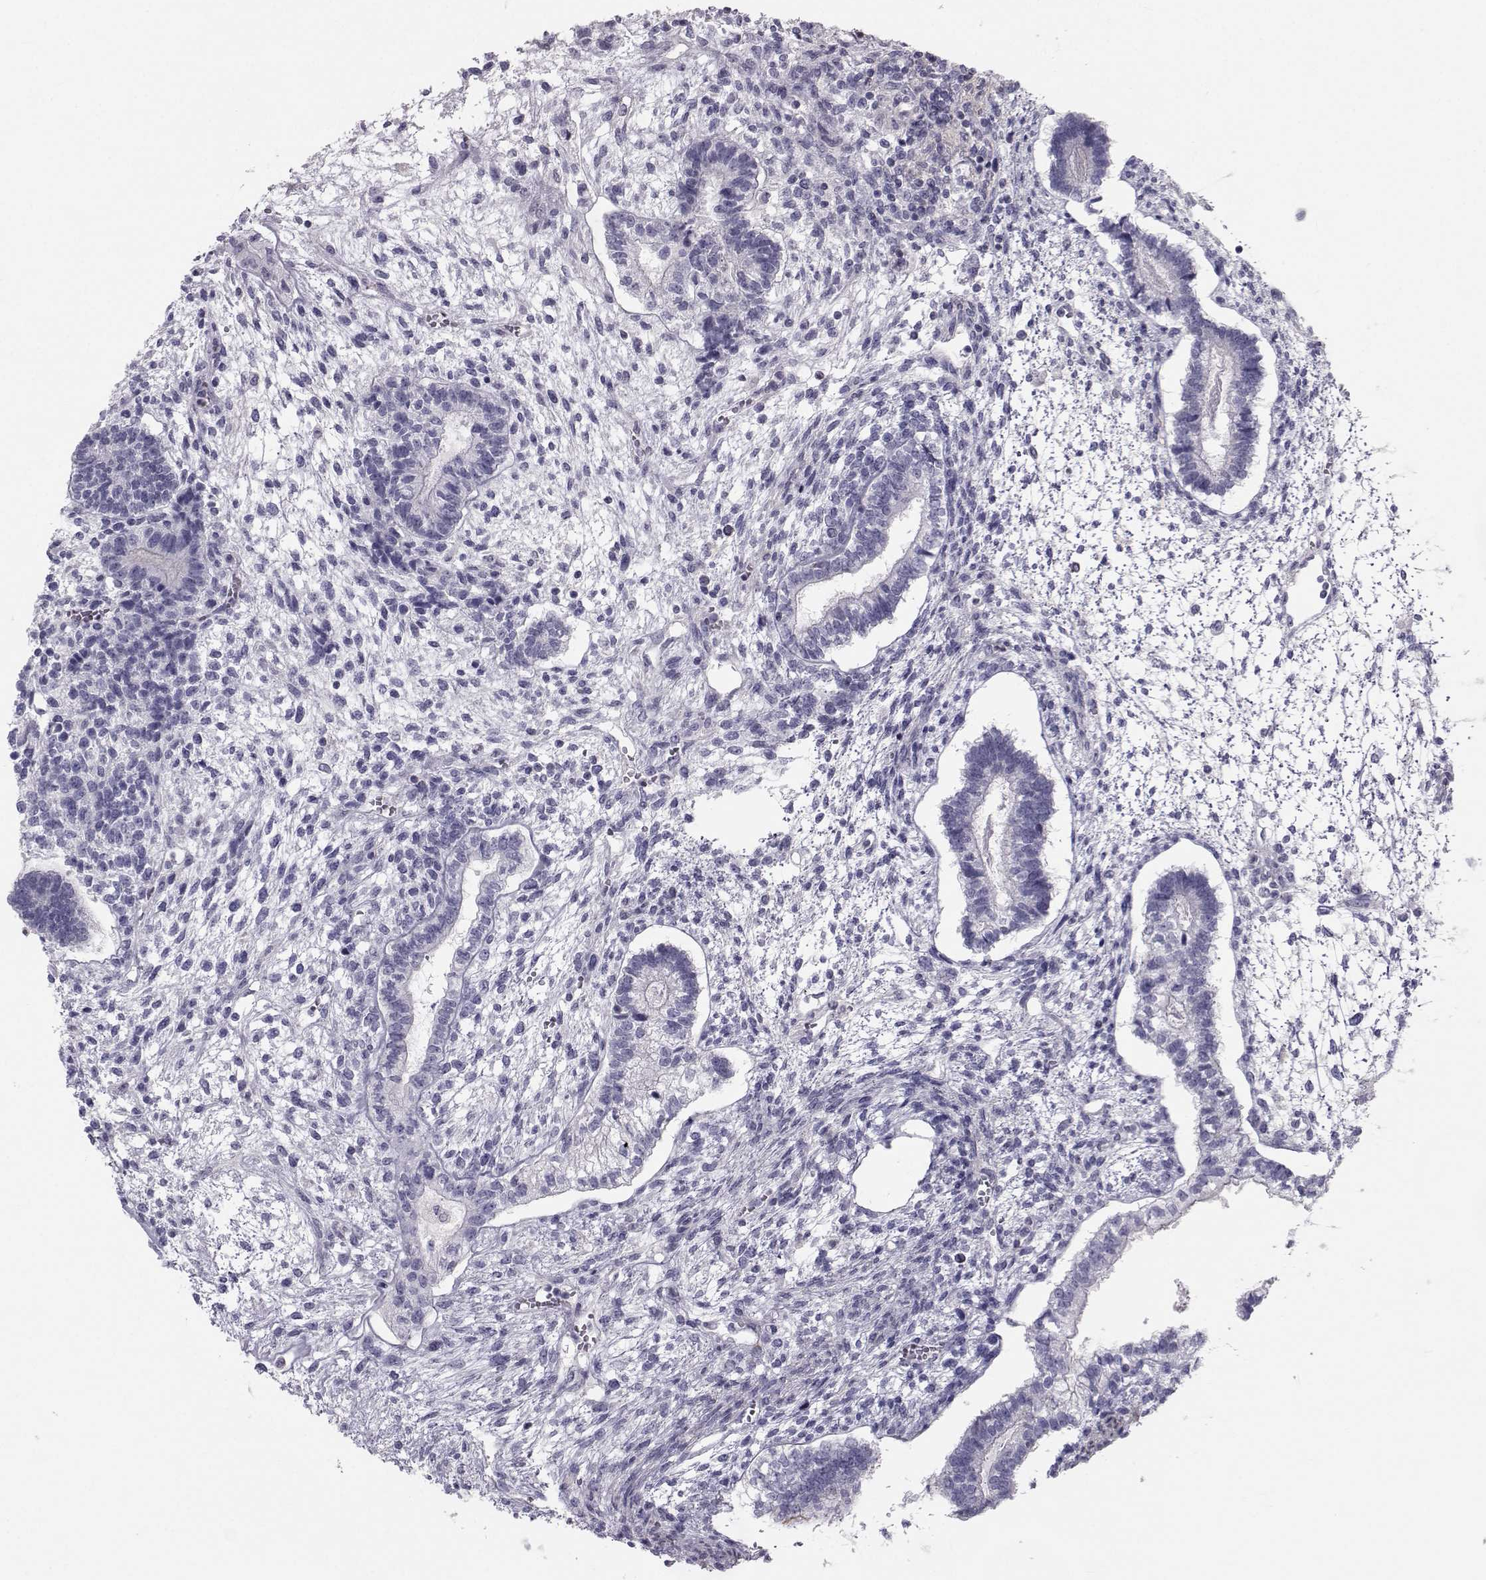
{"staining": {"intensity": "negative", "quantity": "none", "location": "none"}, "tissue": "testis cancer", "cell_type": "Tumor cells", "image_type": "cancer", "snomed": [{"axis": "morphology", "description": "Carcinoma, Embryonal, NOS"}, {"axis": "topography", "description": "Testis"}], "caption": "Micrograph shows no significant protein expression in tumor cells of testis cancer (embryonal carcinoma). The staining is performed using DAB brown chromogen with nuclei counter-stained in using hematoxylin.", "gene": "GARIN3", "patient": {"sex": "male", "age": 37}}